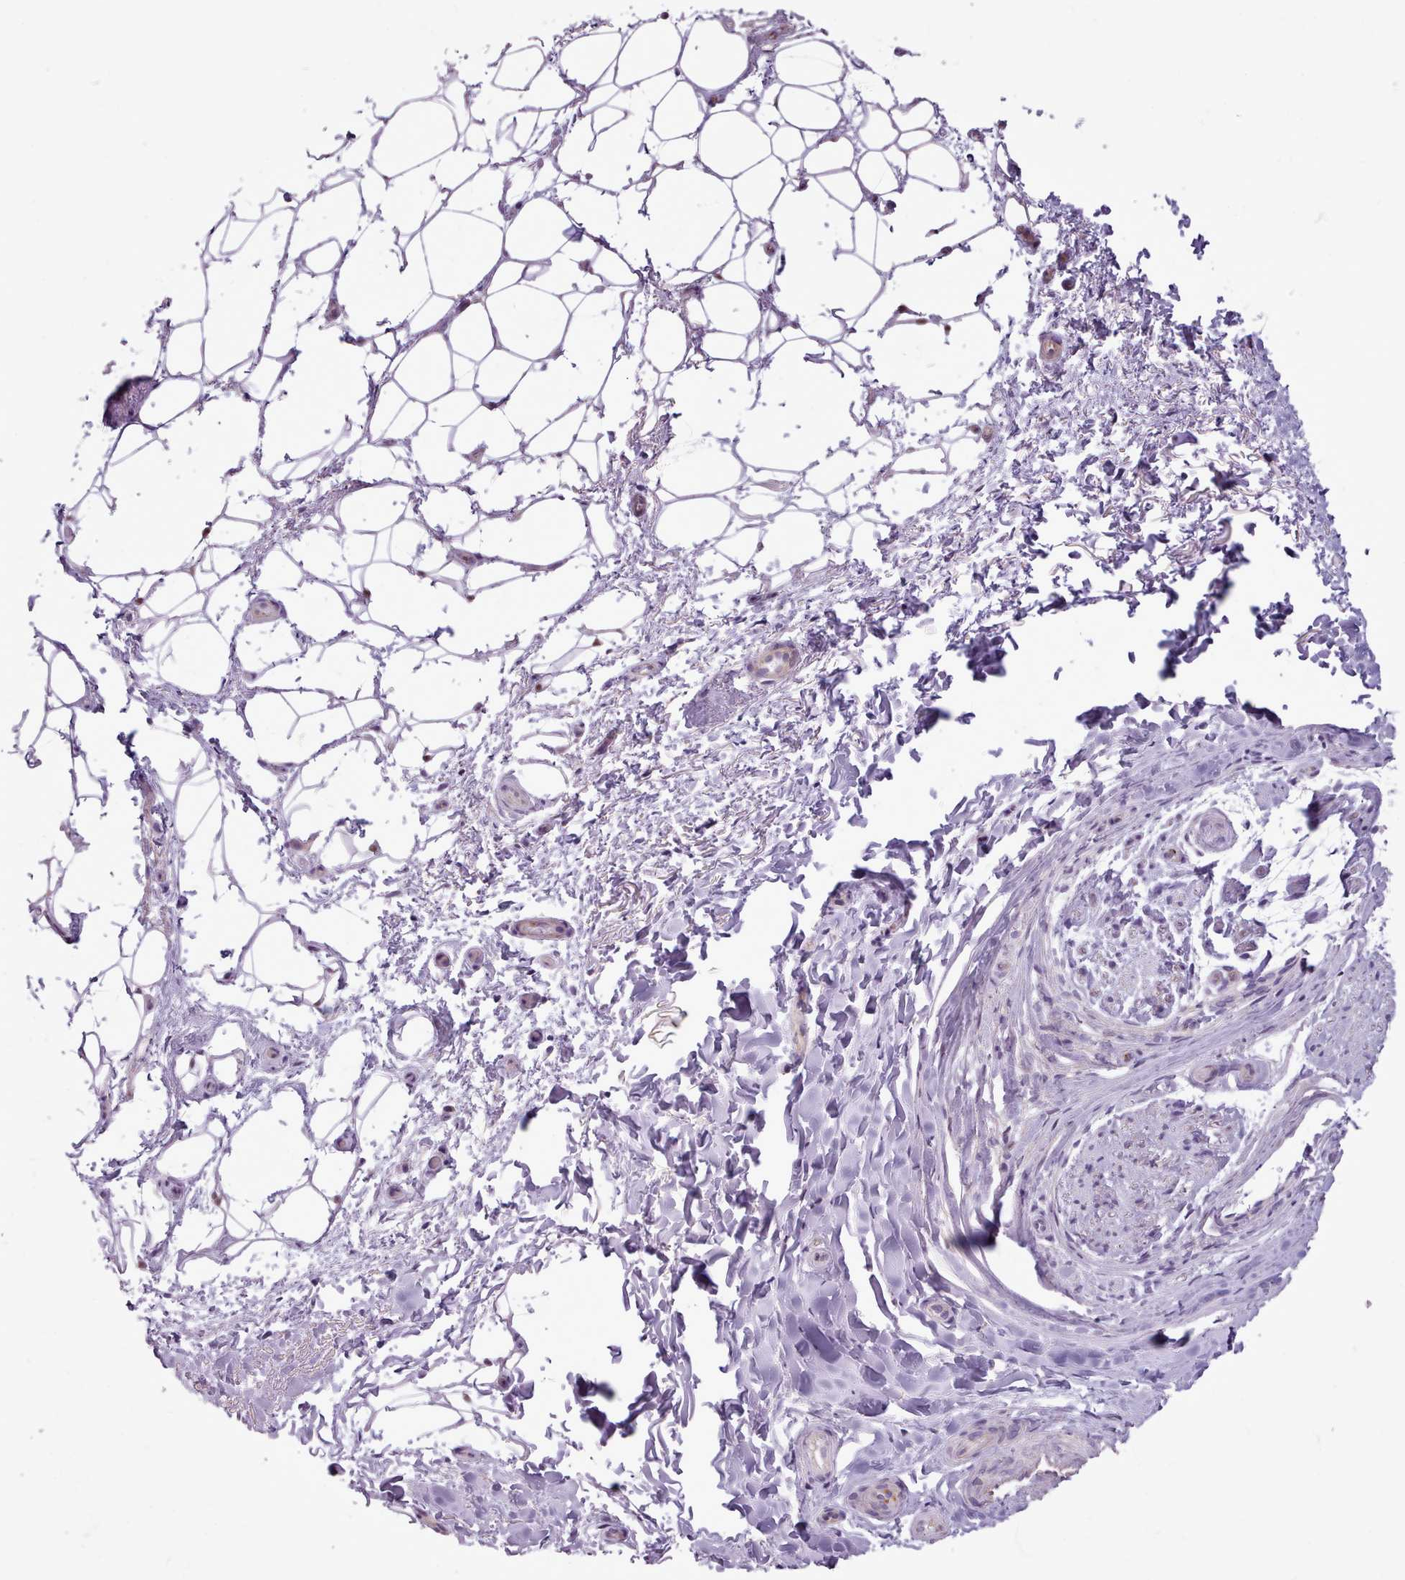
{"staining": {"intensity": "negative", "quantity": "none", "location": "none"}, "tissue": "adipose tissue", "cell_type": "Adipocytes", "image_type": "normal", "snomed": [{"axis": "morphology", "description": "Normal tissue, NOS"}, {"axis": "topography", "description": "Peripheral nerve tissue"}], "caption": "This is an IHC histopathology image of unremarkable adipose tissue. There is no positivity in adipocytes.", "gene": "SLURP1", "patient": {"sex": "female", "age": 61}}